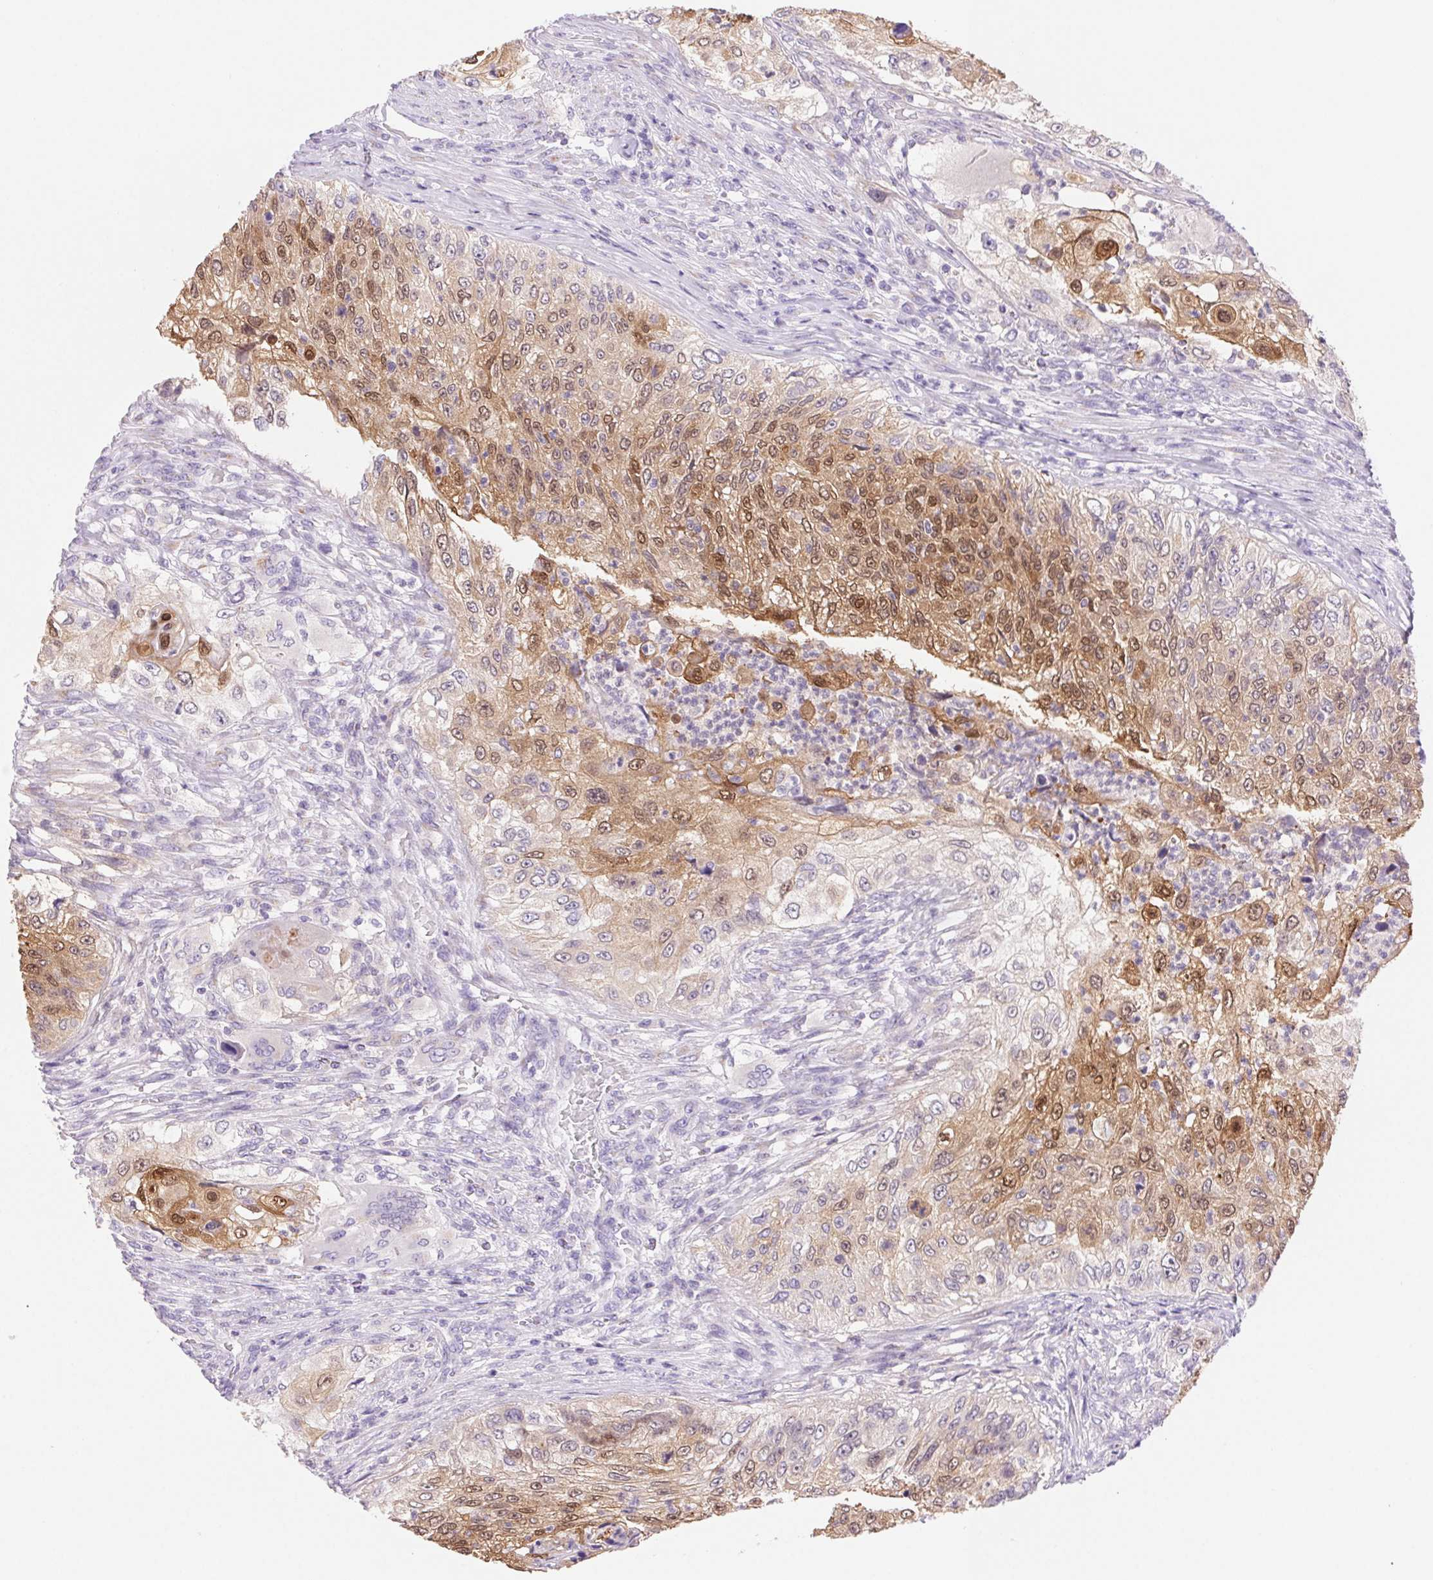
{"staining": {"intensity": "moderate", "quantity": "25%-75%", "location": "cytoplasmic/membranous,nuclear"}, "tissue": "urothelial cancer", "cell_type": "Tumor cells", "image_type": "cancer", "snomed": [{"axis": "morphology", "description": "Urothelial carcinoma, High grade"}, {"axis": "topography", "description": "Urinary bladder"}], "caption": "High-grade urothelial carcinoma stained with a brown dye exhibits moderate cytoplasmic/membranous and nuclear positive positivity in approximately 25%-75% of tumor cells.", "gene": "SERPINB3", "patient": {"sex": "female", "age": 60}}